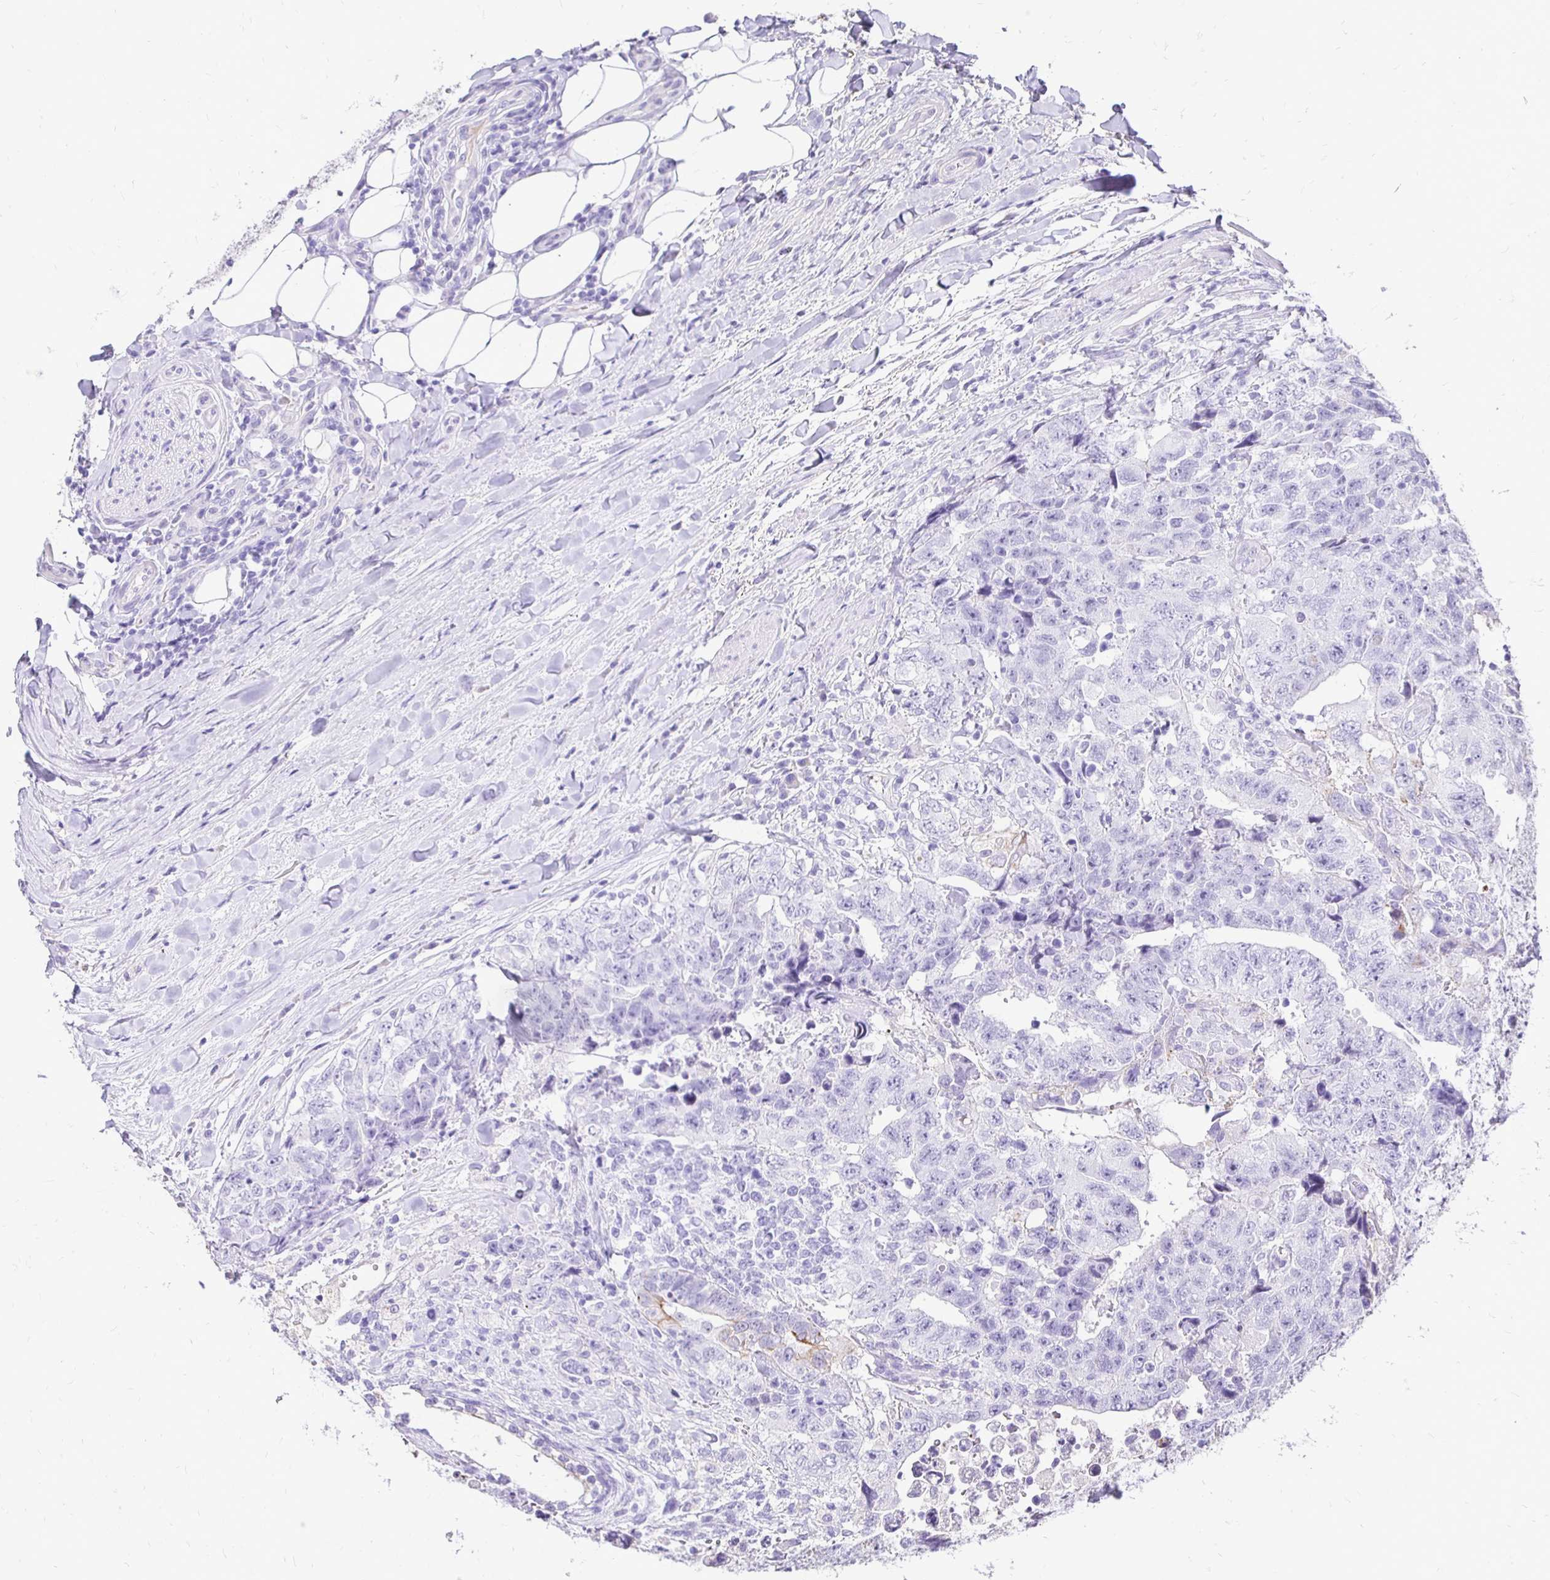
{"staining": {"intensity": "negative", "quantity": "none", "location": "none"}, "tissue": "testis cancer", "cell_type": "Tumor cells", "image_type": "cancer", "snomed": [{"axis": "morphology", "description": "Carcinoma, Embryonal, NOS"}, {"axis": "topography", "description": "Testis"}], "caption": "Immunohistochemistry image of human testis cancer (embryonal carcinoma) stained for a protein (brown), which demonstrates no positivity in tumor cells.", "gene": "TAF1D", "patient": {"sex": "male", "age": 24}}